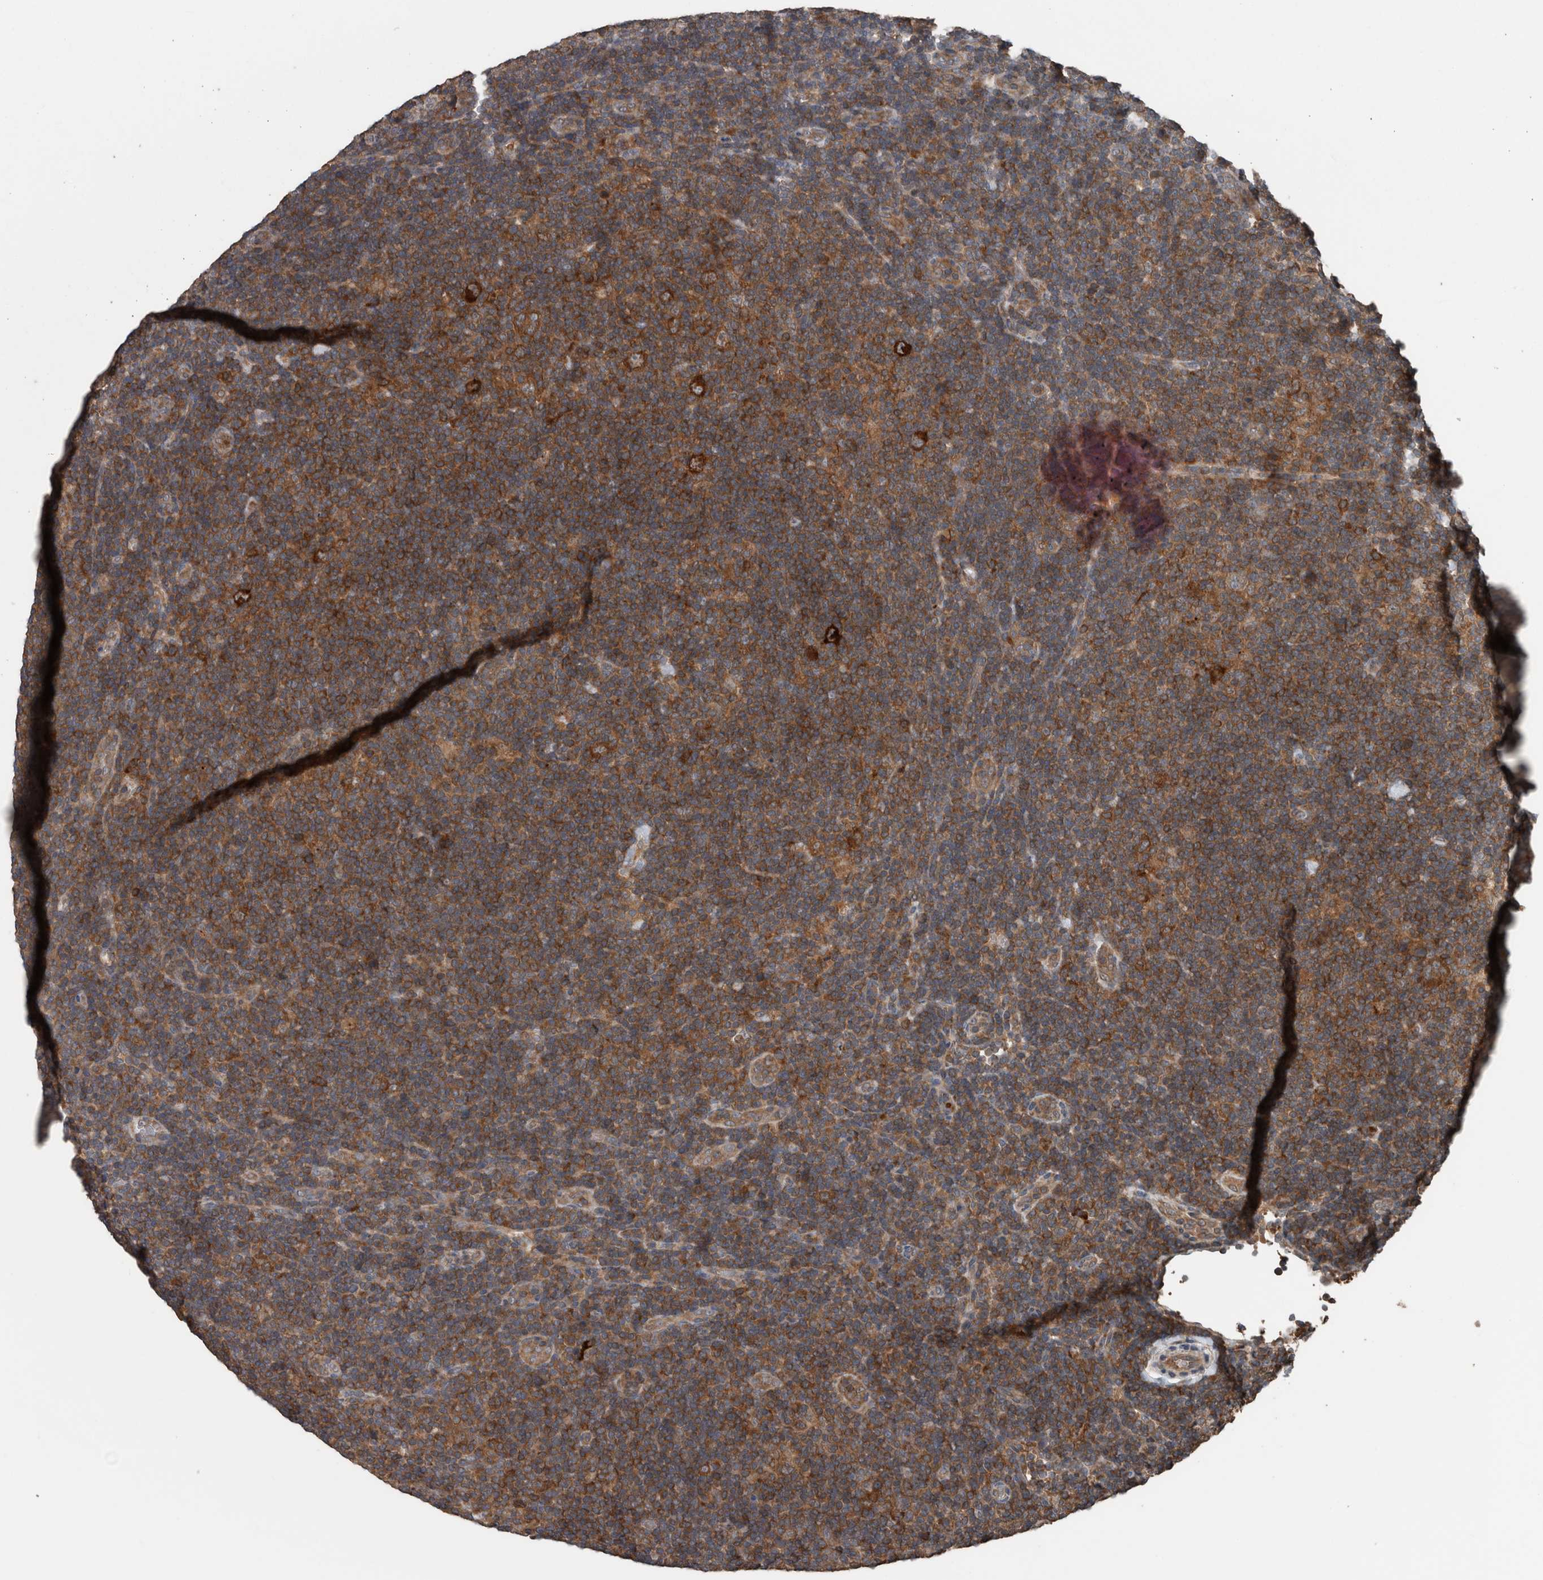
{"staining": {"intensity": "strong", "quantity": ">75%", "location": "cytoplasmic/membranous"}, "tissue": "lymphoma", "cell_type": "Tumor cells", "image_type": "cancer", "snomed": [{"axis": "morphology", "description": "Hodgkin's disease, NOS"}, {"axis": "topography", "description": "Lymph node"}], "caption": "The histopathology image shows a brown stain indicating the presence of a protein in the cytoplasmic/membranous of tumor cells in lymphoma.", "gene": "RIOK3", "patient": {"sex": "female", "age": 57}}